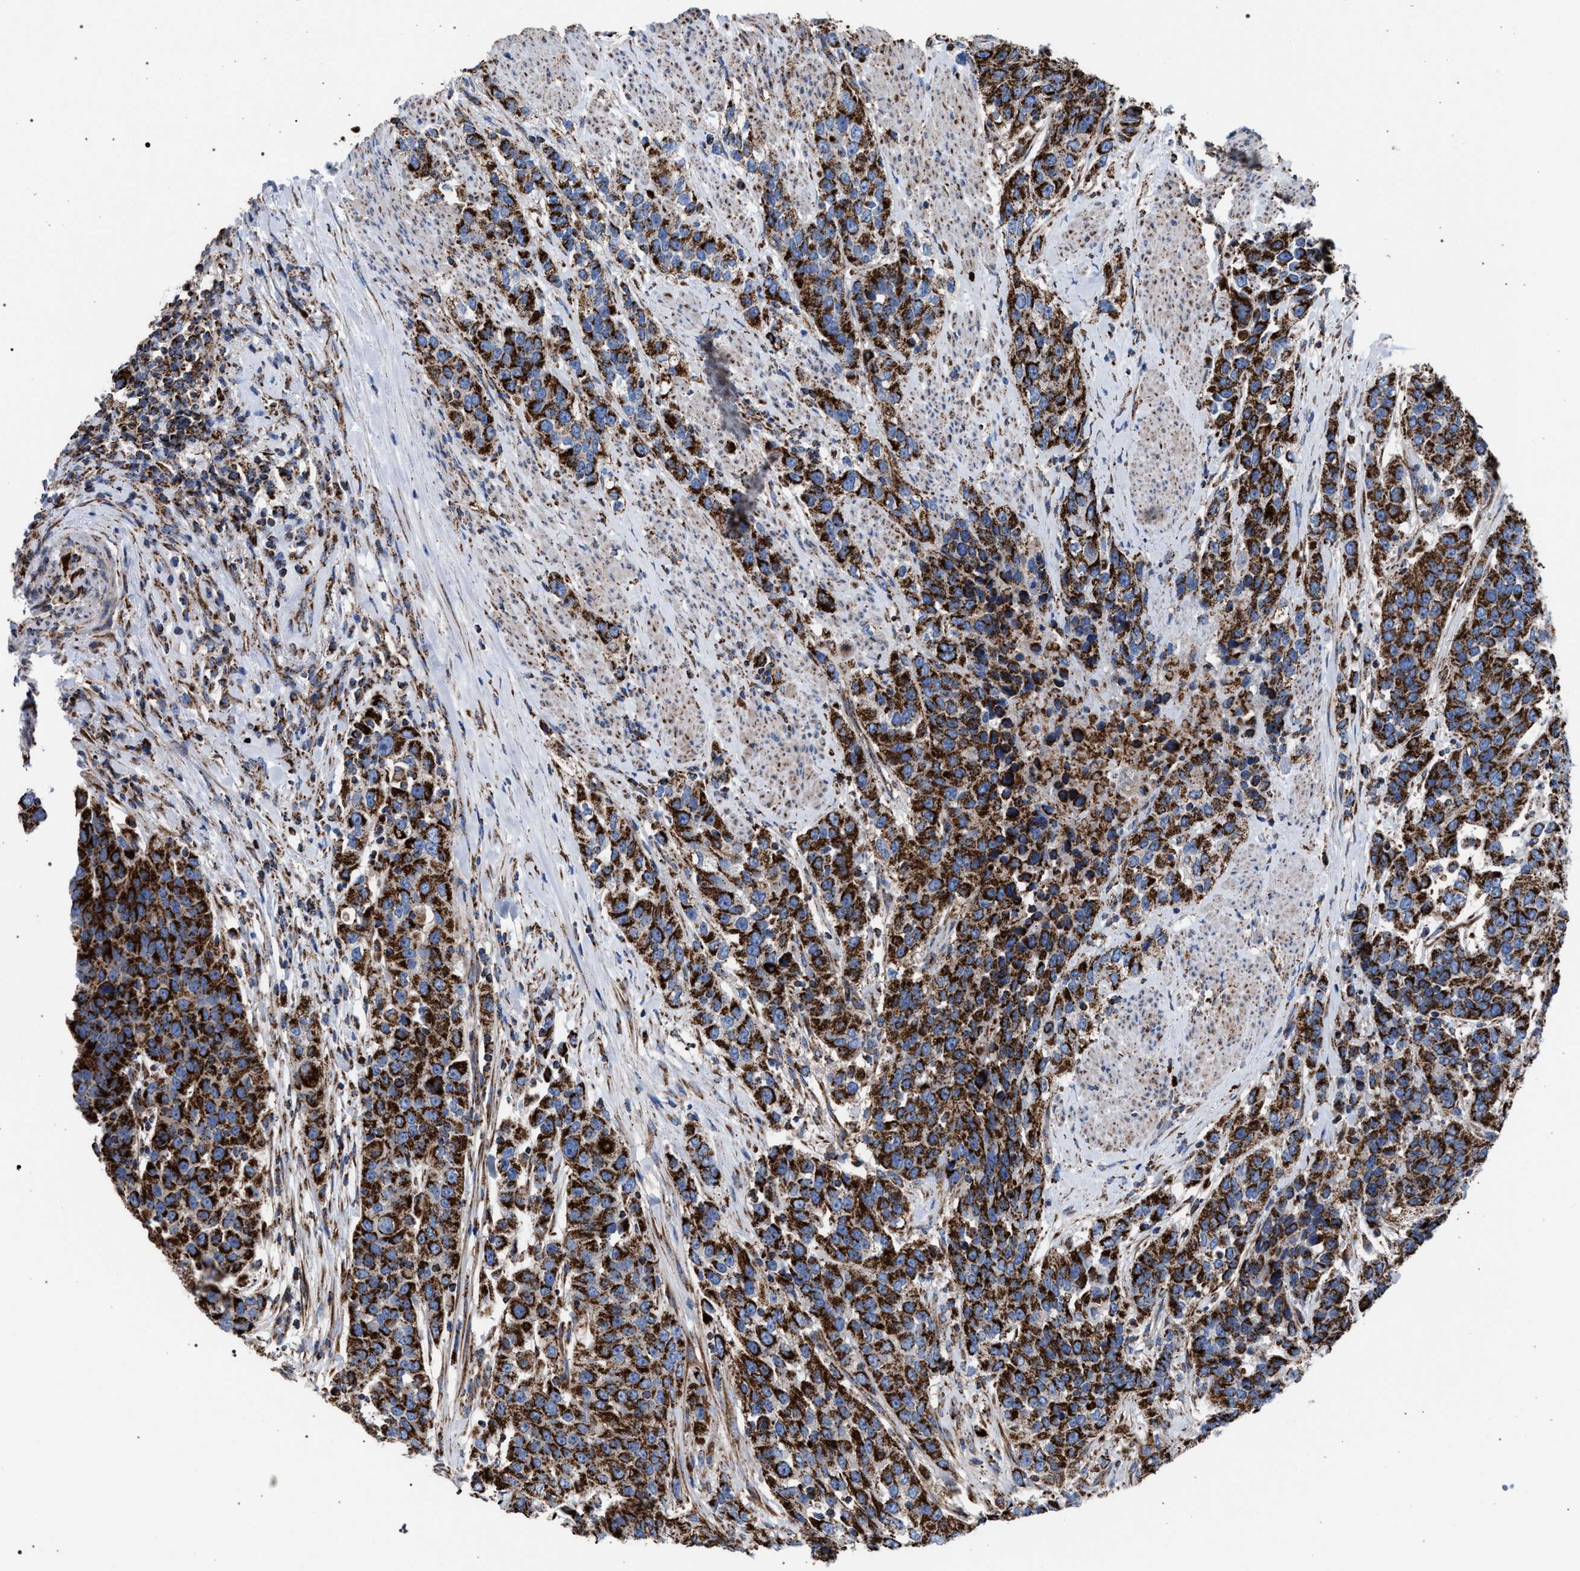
{"staining": {"intensity": "strong", "quantity": ">75%", "location": "cytoplasmic/membranous"}, "tissue": "urothelial cancer", "cell_type": "Tumor cells", "image_type": "cancer", "snomed": [{"axis": "morphology", "description": "Urothelial carcinoma, High grade"}, {"axis": "topography", "description": "Urinary bladder"}], "caption": "Protein analysis of high-grade urothelial carcinoma tissue displays strong cytoplasmic/membranous expression in about >75% of tumor cells. (DAB = brown stain, brightfield microscopy at high magnification).", "gene": "VPS13A", "patient": {"sex": "female", "age": 80}}